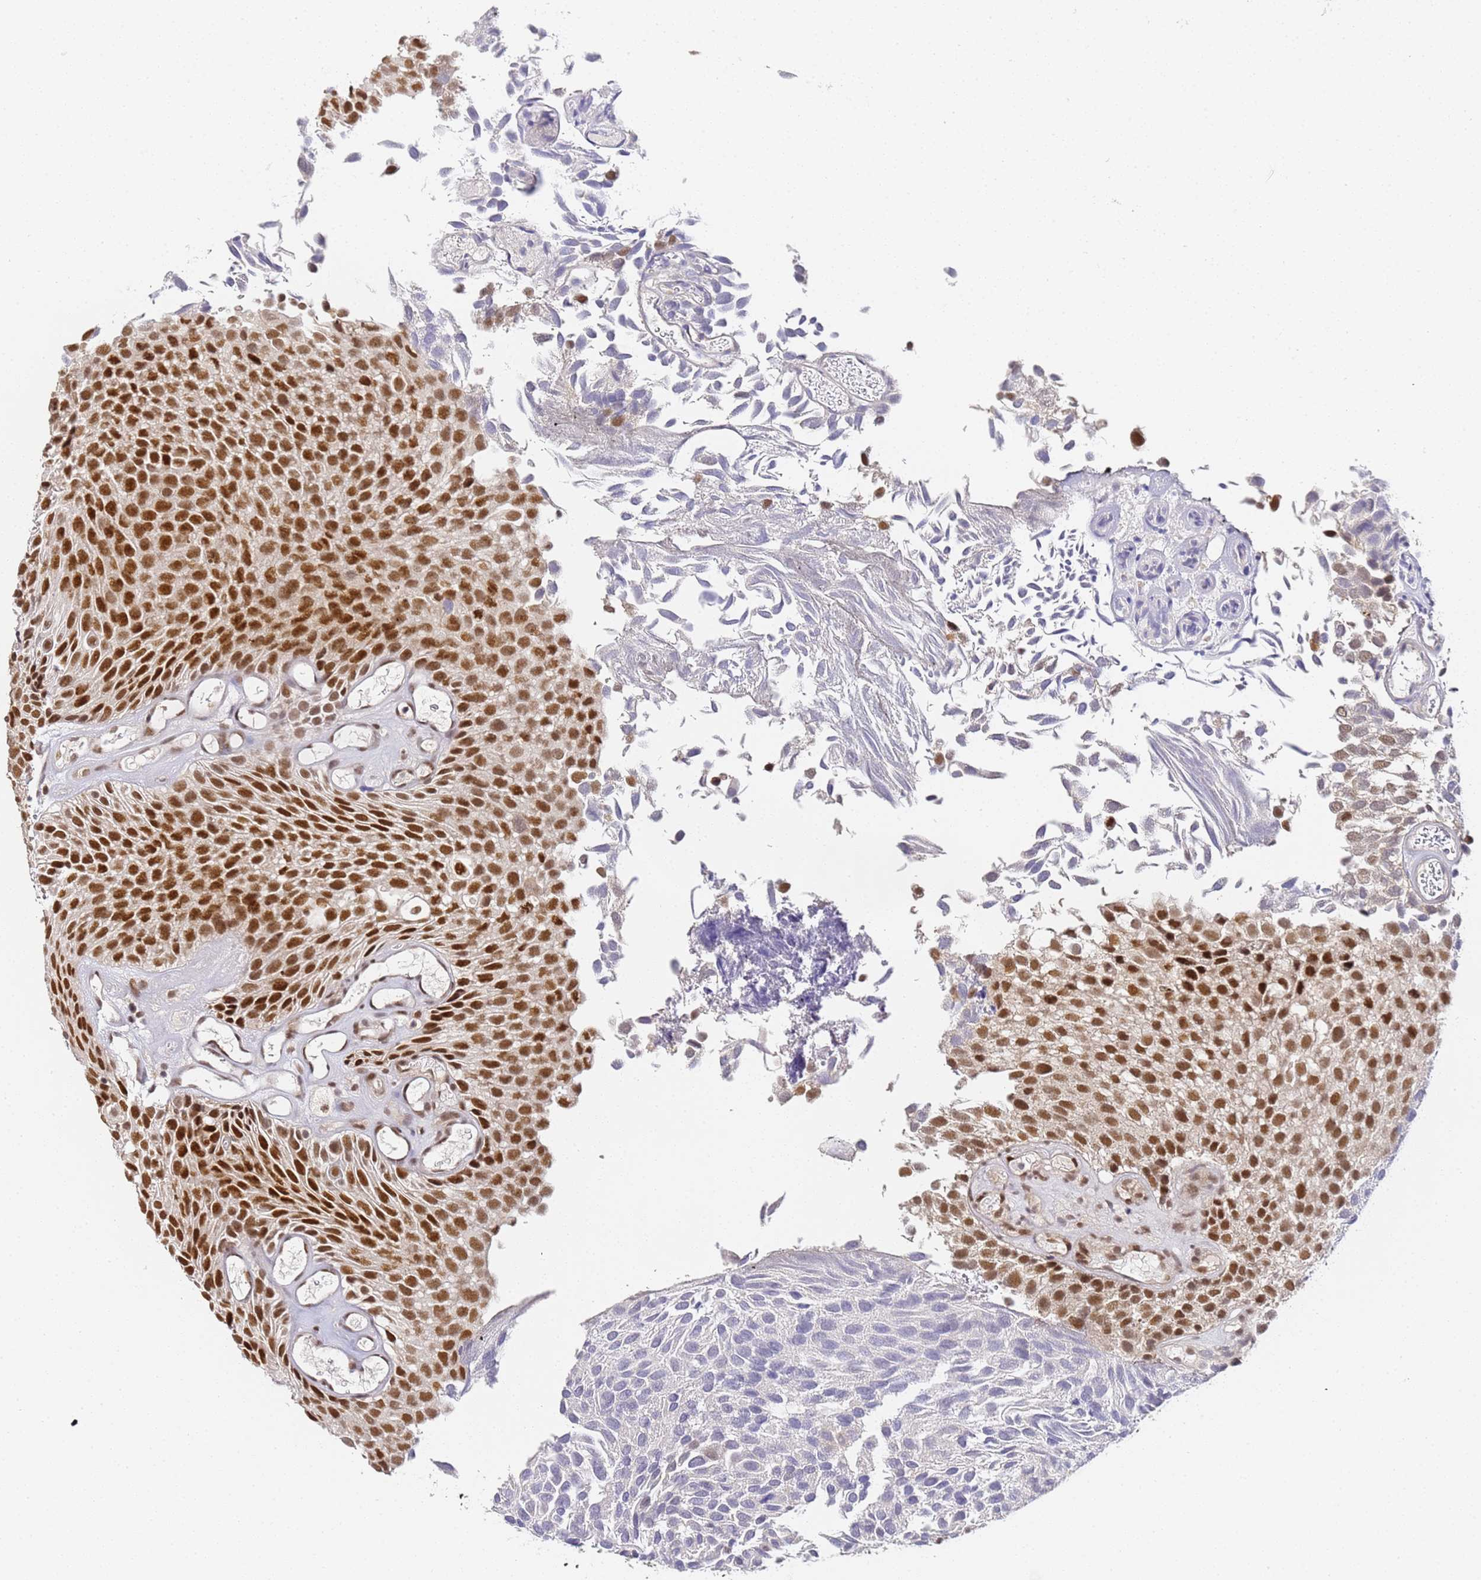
{"staining": {"intensity": "strong", "quantity": "25%-75%", "location": "nuclear"}, "tissue": "urothelial cancer", "cell_type": "Tumor cells", "image_type": "cancer", "snomed": [{"axis": "morphology", "description": "Urothelial carcinoma, Low grade"}, {"axis": "topography", "description": "Urinary bladder"}], "caption": "IHC photomicrograph of human urothelial cancer stained for a protein (brown), which demonstrates high levels of strong nuclear positivity in approximately 25%-75% of tumor cells.", "gene": "LSM3", "patient": {"sex": "male", "age": 89}}